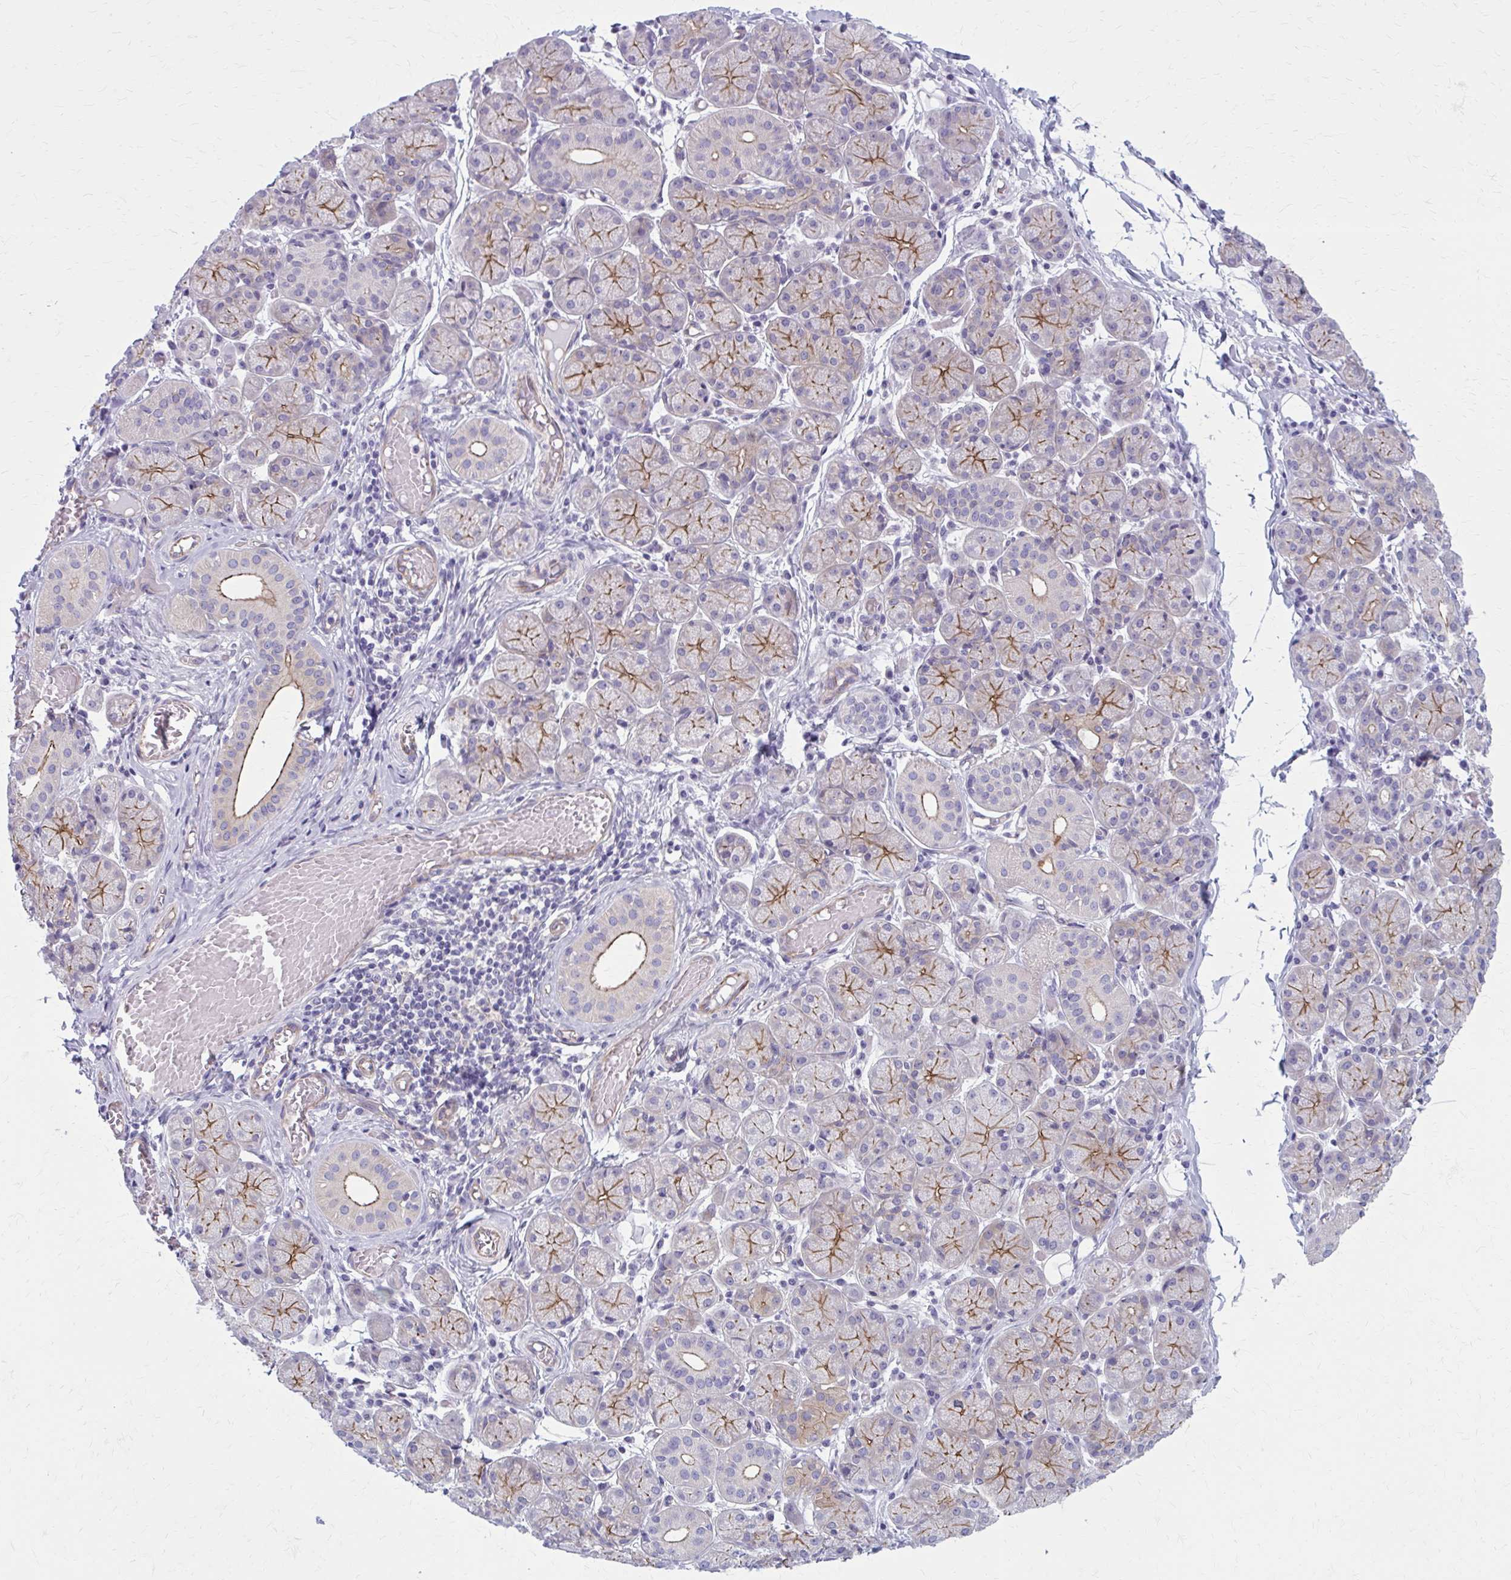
{"staining": {"intensity": "moderate", "quantity": "25%-75%", "location": "cytoplasmic/membranous"}, "tissue": "salivary gland", "cell_type": "Glandular cells", "image_type": "normal", "snomed": [{"axis": "morphology", "description": "Normal tissue, NOS"}, {"axis": "topography", "description": "Salivary gland"}], "caption": "Benign salivary gland exhibits moderate cytoplasmic/membranous staining in approximately 25%-75% of glandular cells.", "gene": "ZDHHC7", "patient": {"sex": "female", "age": 24}}